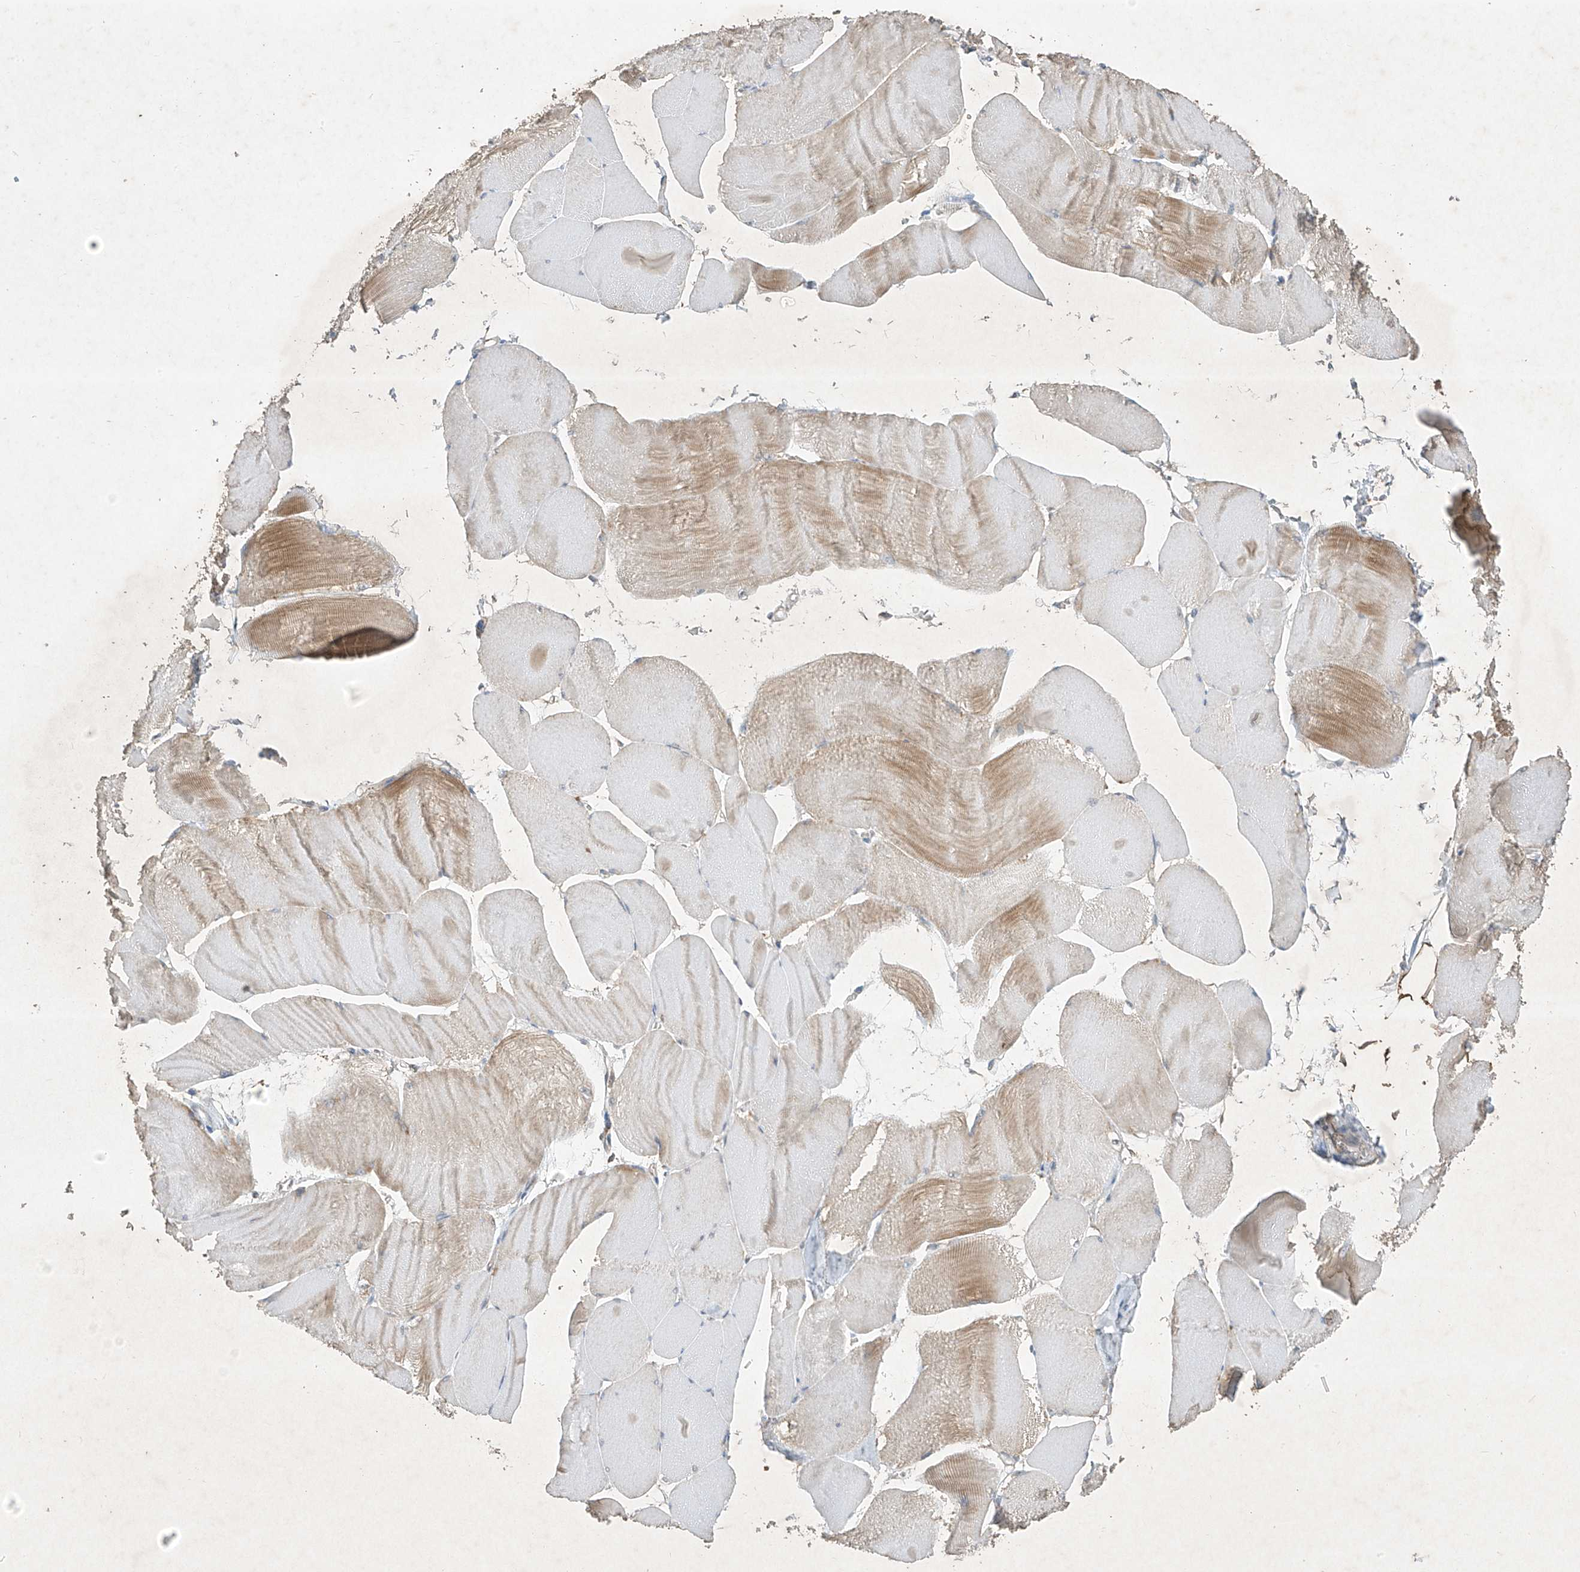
{"staining": {"intensity": "weak", "quantity": "25%-75%", "location": "cytoplasmic/membranous"}, "tissue": "skeletal muscle", "cell_type": "Myocytes", "image_type": "normal", "snomed": [{"axis": "morphology", "description": "Normal tissue, NOS"}, {"axis": "morphology", "description": "Basal cell carcinoma"}, {"axis": "topography", "description": "Skeletal muscle"}], "caption": "Skeletal muscle stained with immunohistochemistry exhibits weak cytoplasmic/membranous expression in about 25%-75% of myocytes. (brown staining indicates protein expression, while blue staining denotes nuclei).", "gene": "UQCC1", "patient": {"sex": "female", "age": 64}}